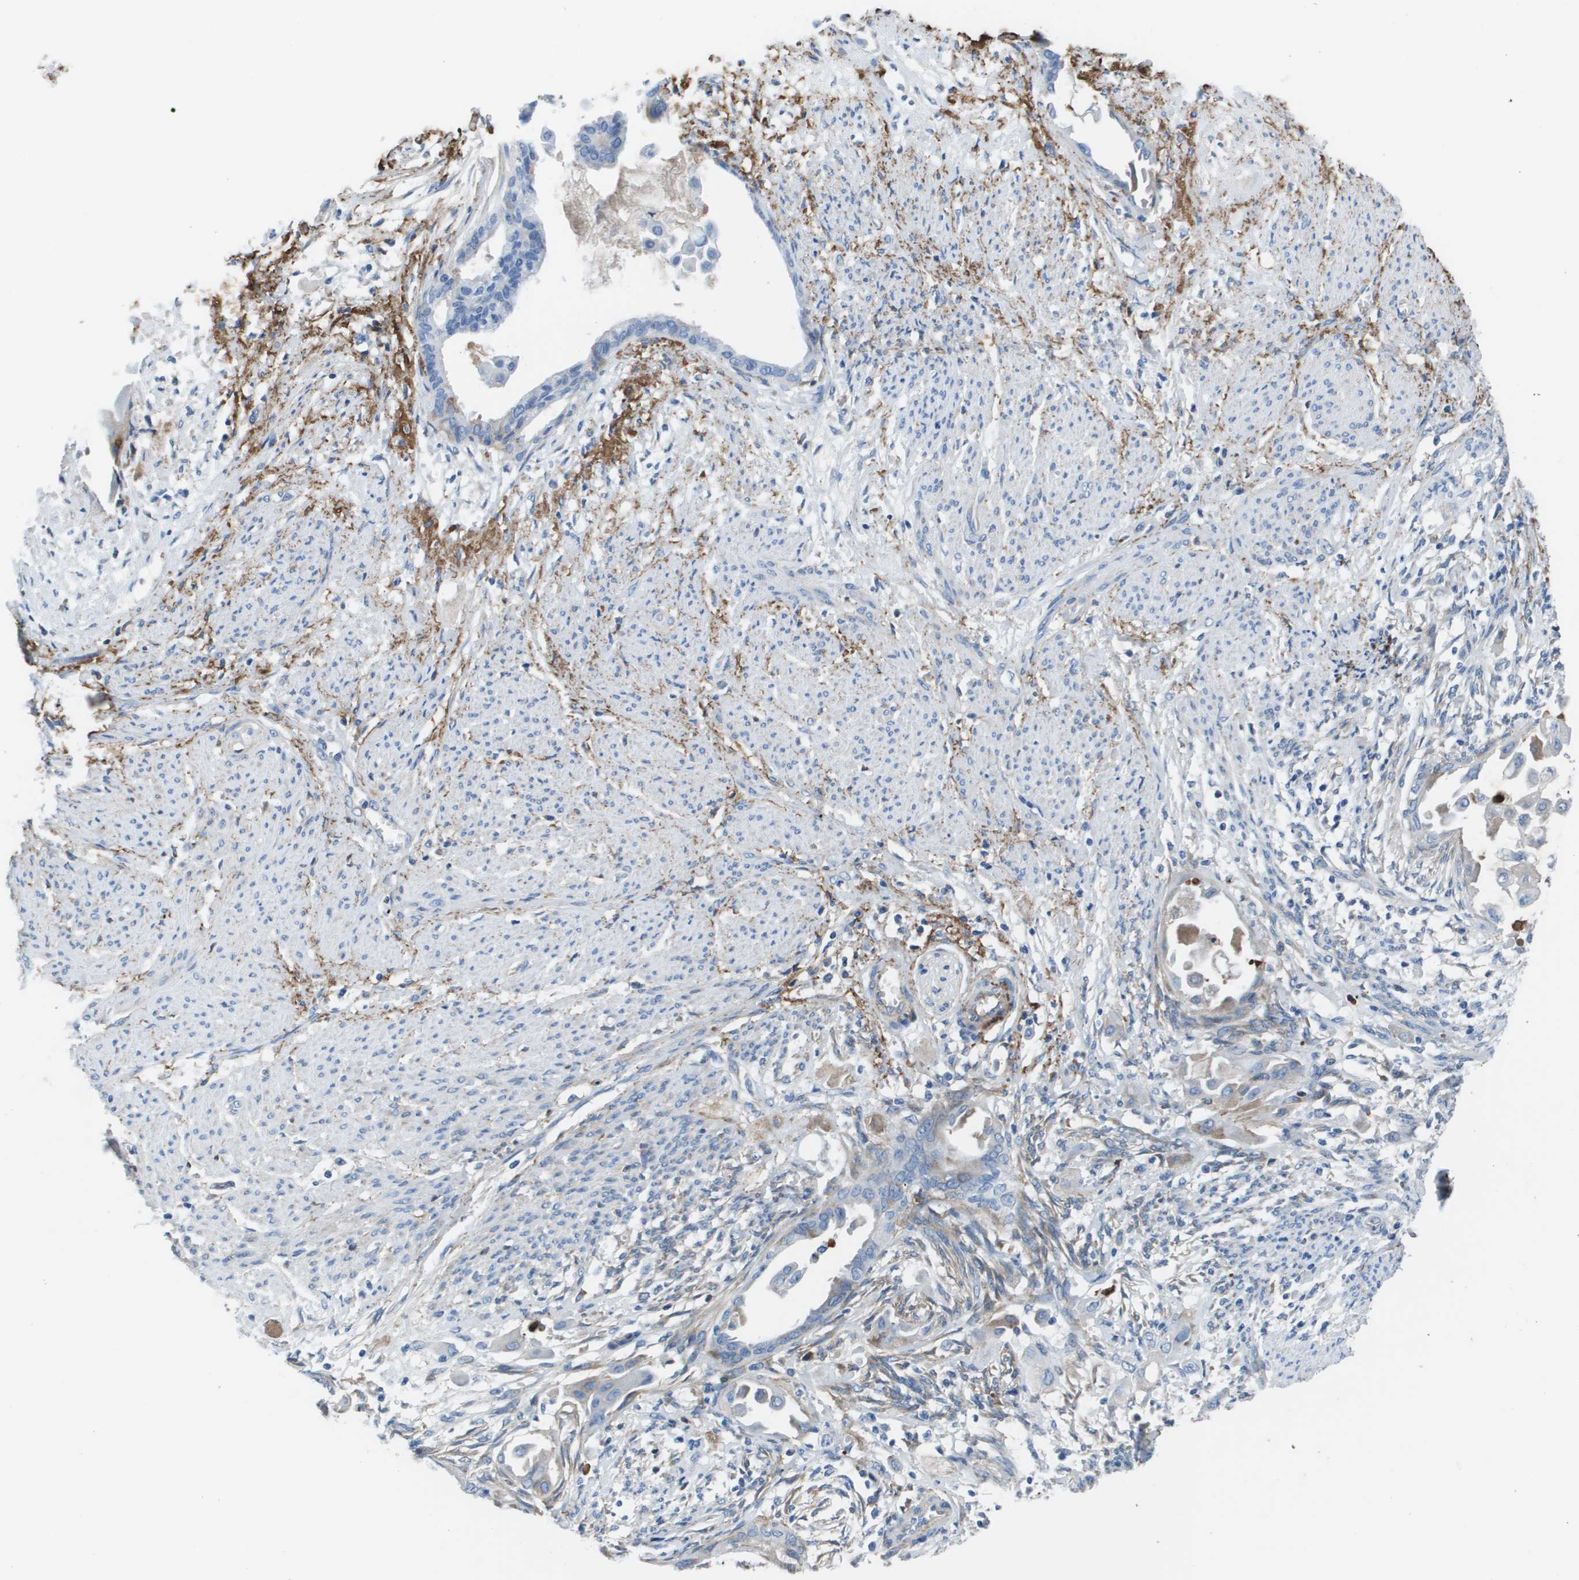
{"staining": {"intensity": "negative", "quantity": "none", "location": "none"}, "tissue": "cervical cancer", "cell_type": "Tumor cells", "image_type": "cancer", "snomed": [{"axis": "morphology", "description": "Normal tissue, NOS"}, {"axis": "morphology", "description": "Adenocarcinoma, NOS"}, {"axis": "topography", "description": "Cervix"}, {"axis": "topography", "description": "Endometrium"}], "caption": "High power microscopy micrograph of an immunohistochemistry (IHC) micrograph of adenocarcinoma (cervical), revealing no significant expression in tumor cells.", "gene": "VTN", "patient": {"sex": "female", "age": 86}}